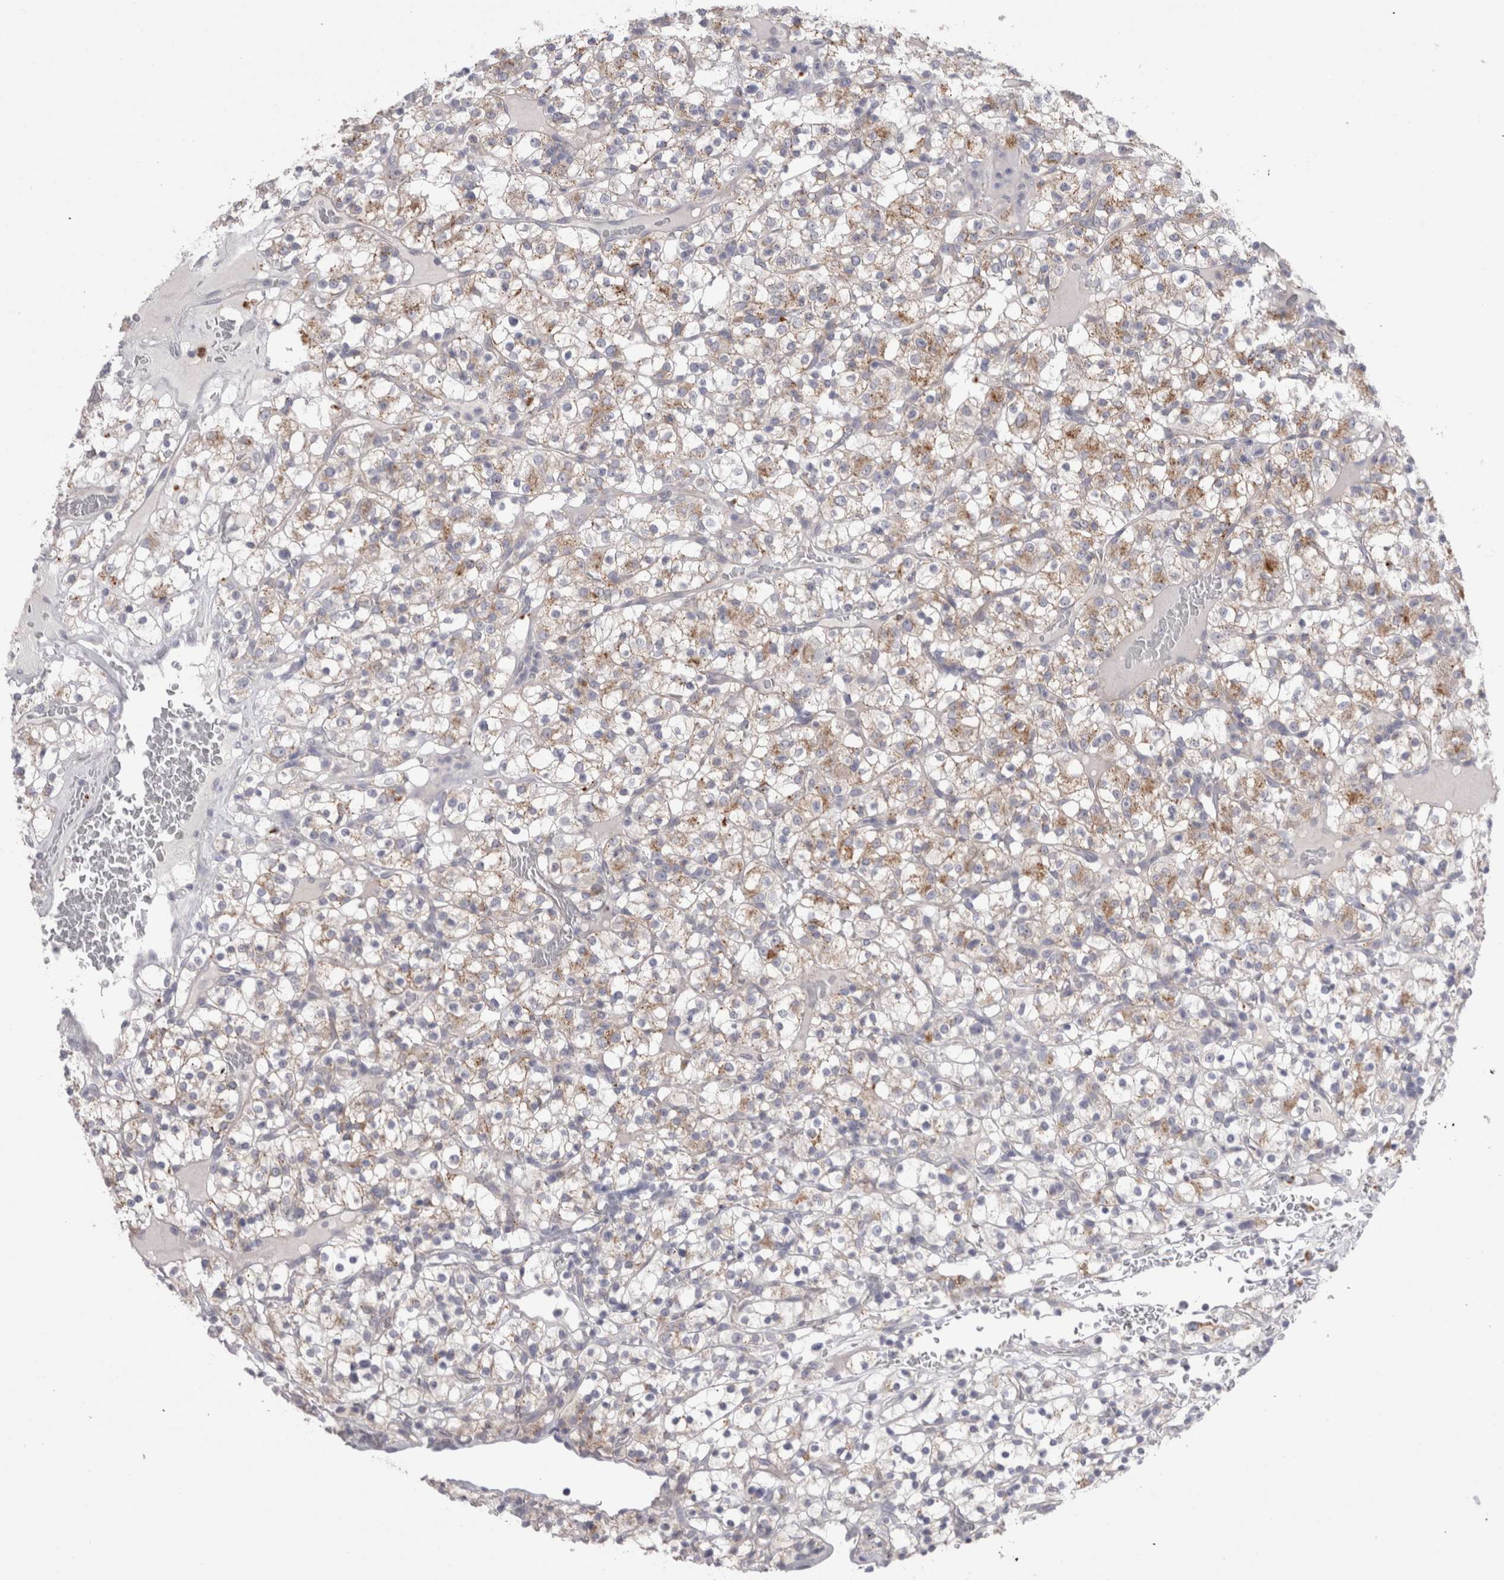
{"staining": {"intensity": "weak", "quantity": ">75%", "location": "cytoplasmic/membranous"}, "tissue": "renal cancer", "cell_type": "Tumor cells", "image_type": "cancer", "snomed": [{"axis": "morphology", "description": "Normal tissue, NOS"}, {"axis": "morphology", "description": "Adenocarcinoma, NOS"}, {"axis": "topography", "description": "Kidney"}], "caption": "Weak cytoplasmic/membranous staining is present in about >75% of tumor cells in renal cancer. Nuclei are stained in blue.", "gene": "EPDR1", "patient": {"sex": "female", "age": 72}}